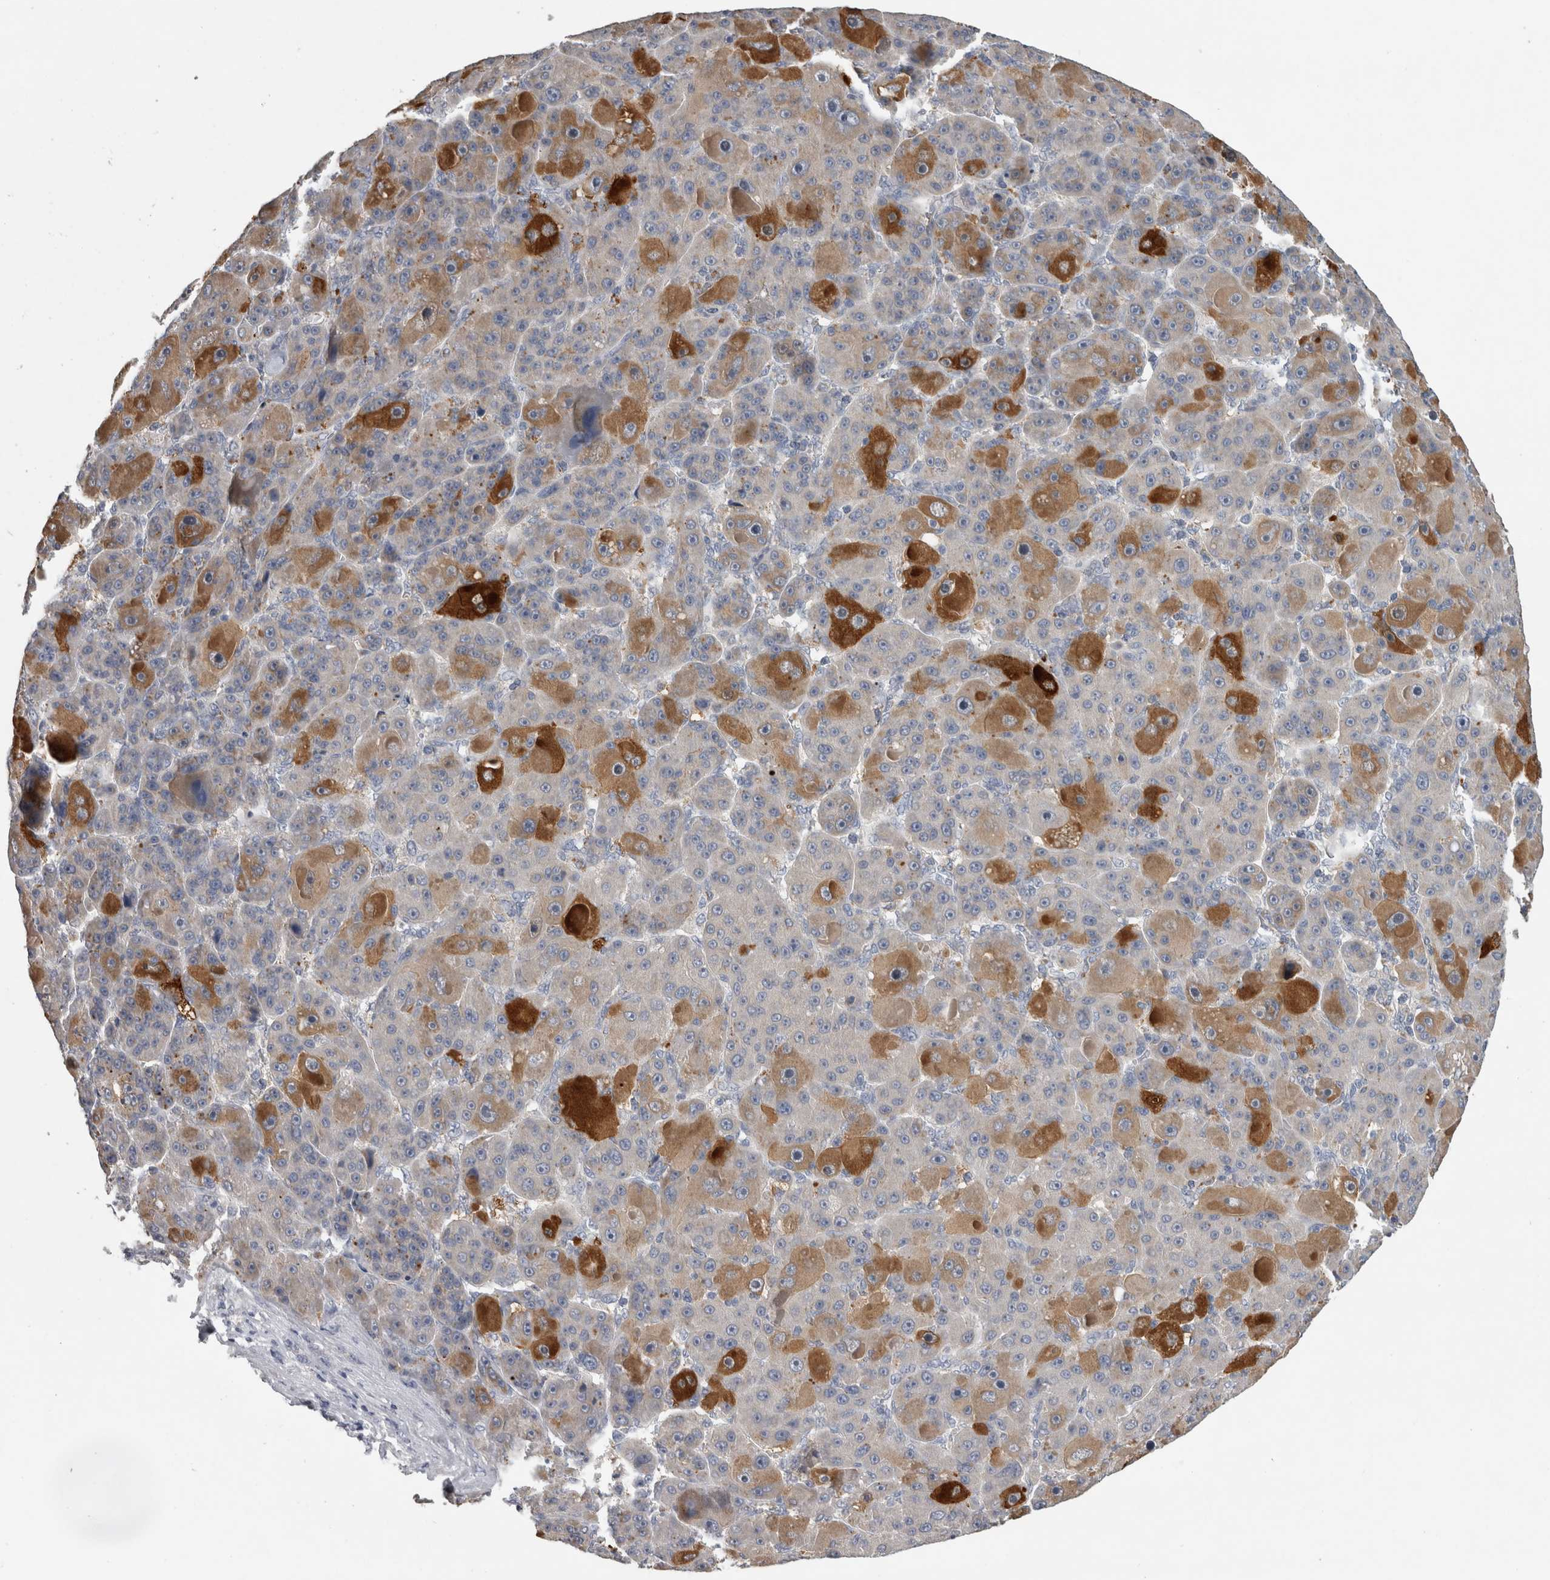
{"staining": {"intensity": "strong", "quantity": "<25%", "location": "cytoplasmic/membranous"}, "tissue": "liver cancer", "cell_type": "Tumor cells", "image_type": "cancer", "snomed": [{"axis": "morphology", "description": "Carcinoma, Hepatocellular, NOS"}, {"axis": "topography", "description": "Liver"}], "caption": "This histopathology image exhibits liver cancer (hepatocellular carcinoma) stained with IHC to label a protein in brown. The cytoplasmic/membranous of tumor cells show strong positivity for the protein. Nuclei are counter-stained blue.", "gene": "SLC22A11", "patient": {"sex": "male", "age": 76}}